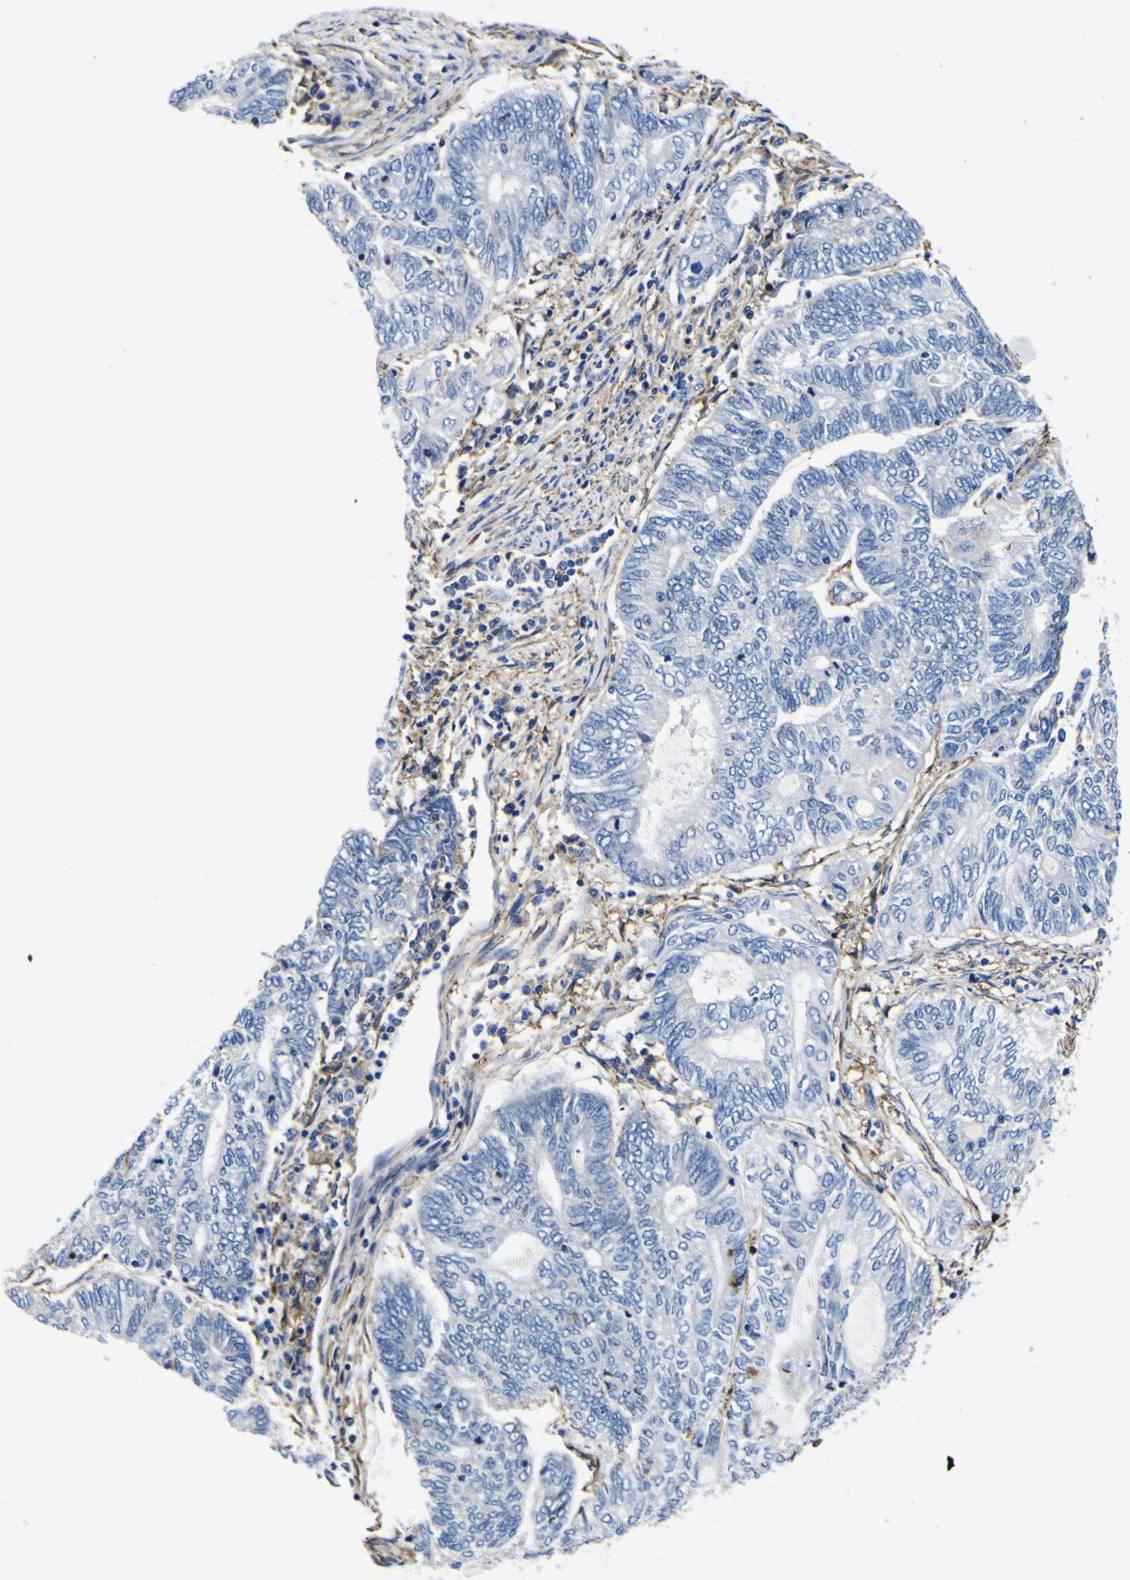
{"staining": {"intensity": "negative", "quantity": "none", "location": "none"}, "tissue": "endometrial cancer", "cell_type": "Tumor cells", "image_type": "cancer", "snomed": [{"axis": "morphology", "description": "Adenocarcinoma, NOS"}, {"axis": "topography", "description": "Uterus"}, {"axis": "topography", "description": "Endometrium"}], "caption": "There is no significant positivity in tumor cells of adenocarcinoma (endometrial). (Brightfield microscopy of DAB (3,3'-diaminobenzidine) IHC at high magnification).", "gene": "PXDN", "patient": {"sex": "female", "age": 70}}